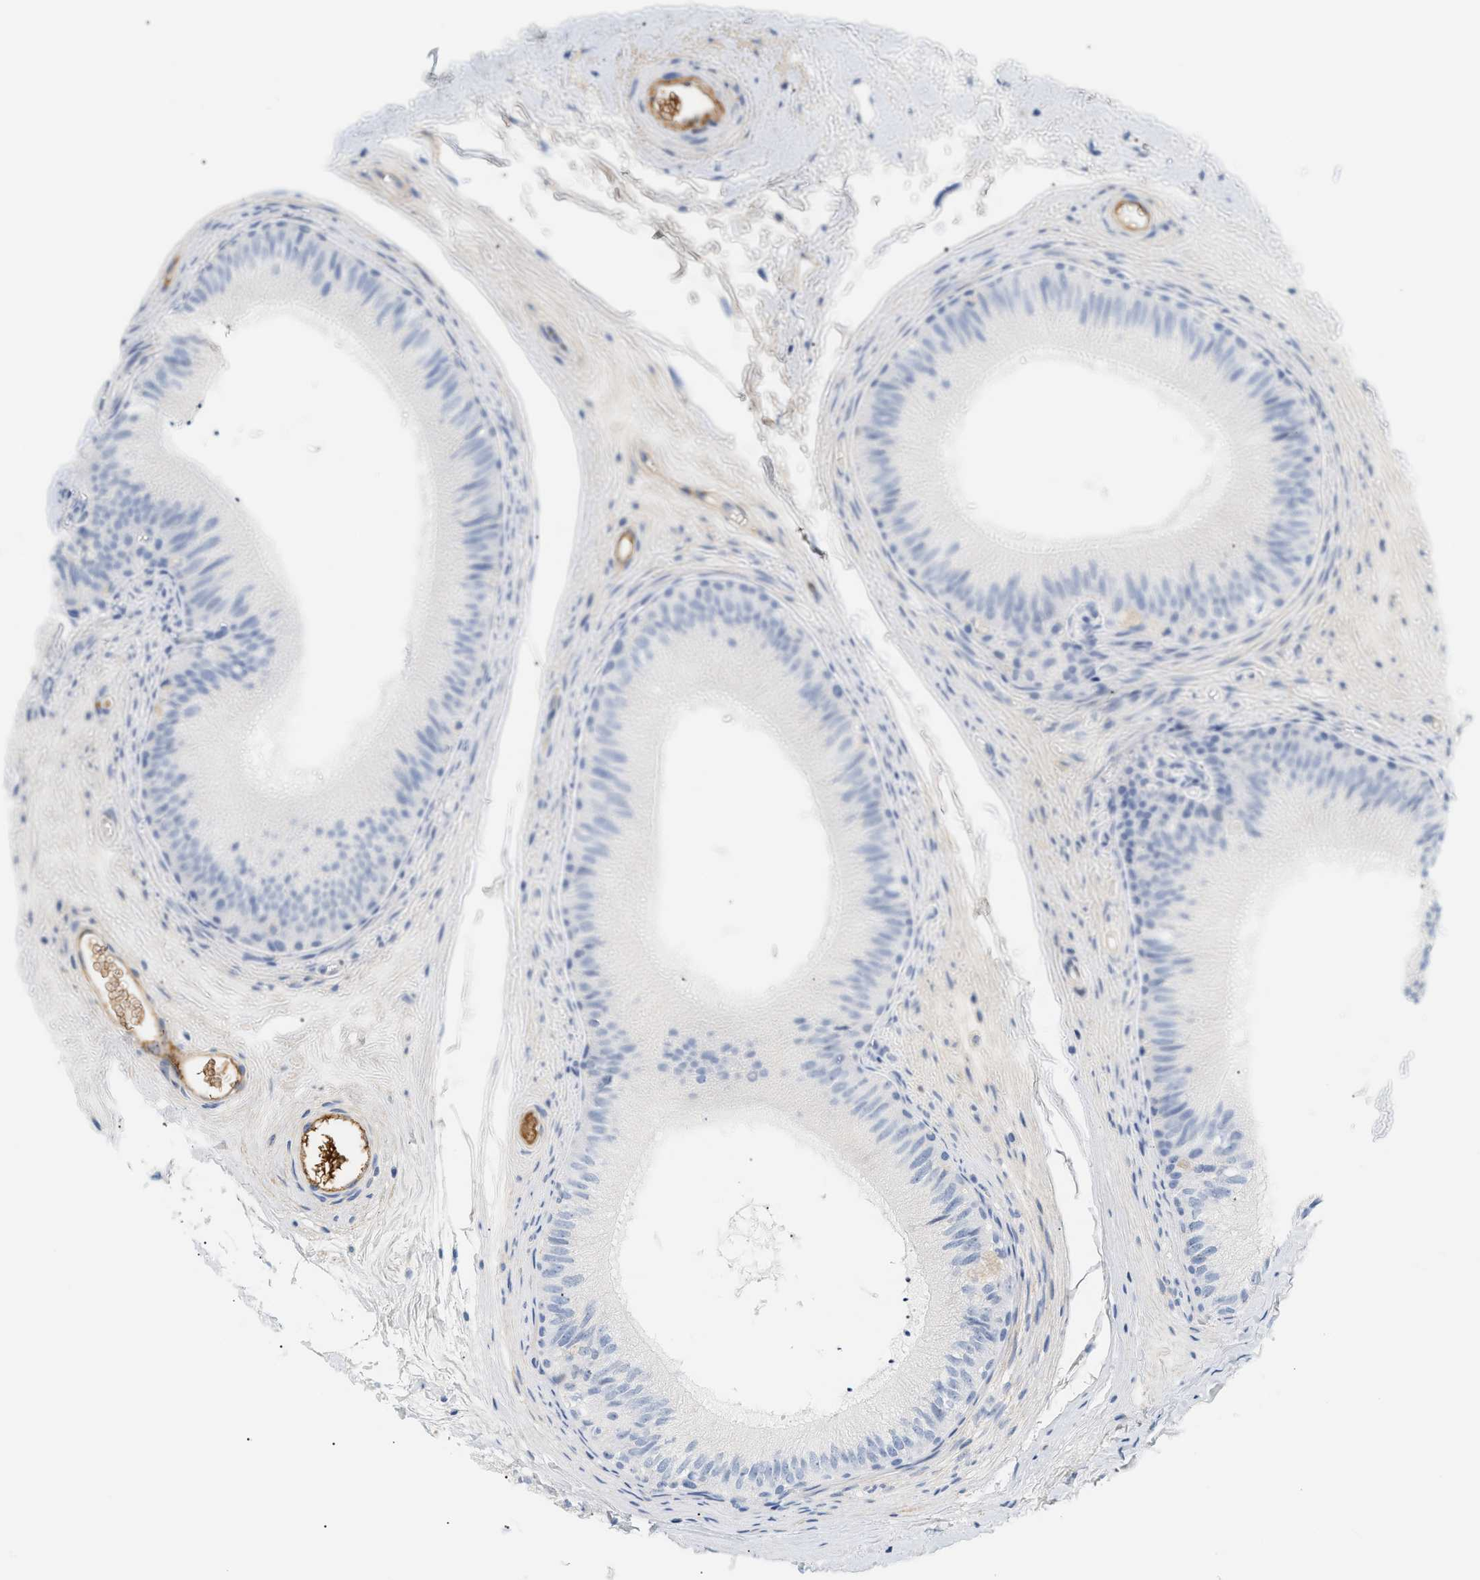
{"staining": {"intensity": "negative", "quantity": "none", "location": "none"}, "tissue": "epididymis", "cell_type": "Glandular cells", "image_type": "normal", "snomed": [{"axis": "morphology", "description": "Normal tissue, NOS"}, {"axis": "topography", "description": "Epididymis"}], "caption": "A photomicrograph of epididymis stained for a protein demonstrates no brown staining in glandular cells. (Brightfield microscopy of DAB immunohistochemistry at high magnification).", "gene": "CFH", "patient": {"sex": "male", "age": 56}}